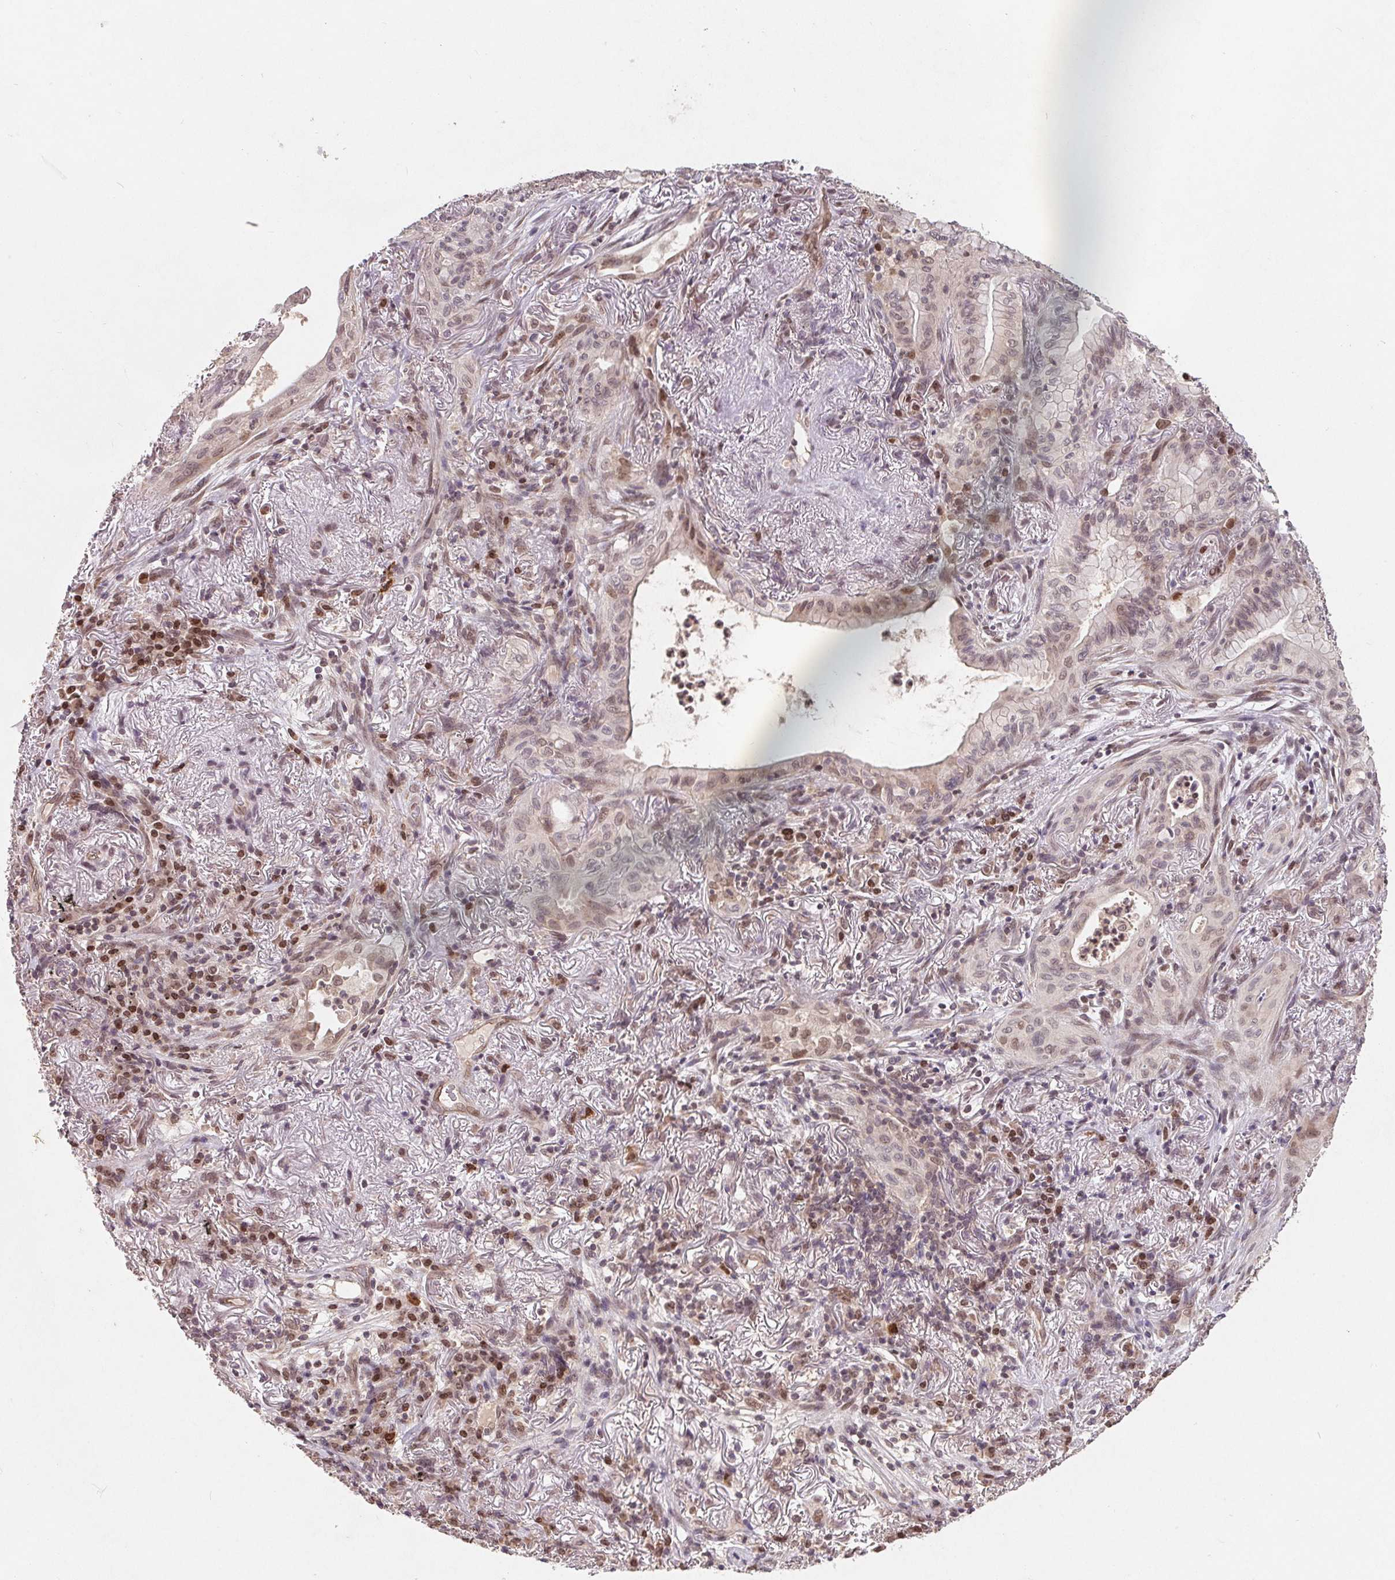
{"staining": {"intensity": "moderate", "quantity": "25%-75%", "location": "nuclear"}, "tissue": "lung cancer", "cell_type": "Tumor cells", "image_type": "cancer", "snomed": [{"axis": "morphology", "description": "Adenocarcinoma, NOS"}, {"axis": "topography", "description": "Lung"}], "caption": "Approximately 25%-75% of tumor cells in human adenocarcinoma (lung) display moderate nuclear protein positivity as visualized by brown immunohistochemical staining.", "gene": "HMGN3", "patient": {"sex": "male", "age": 77}}